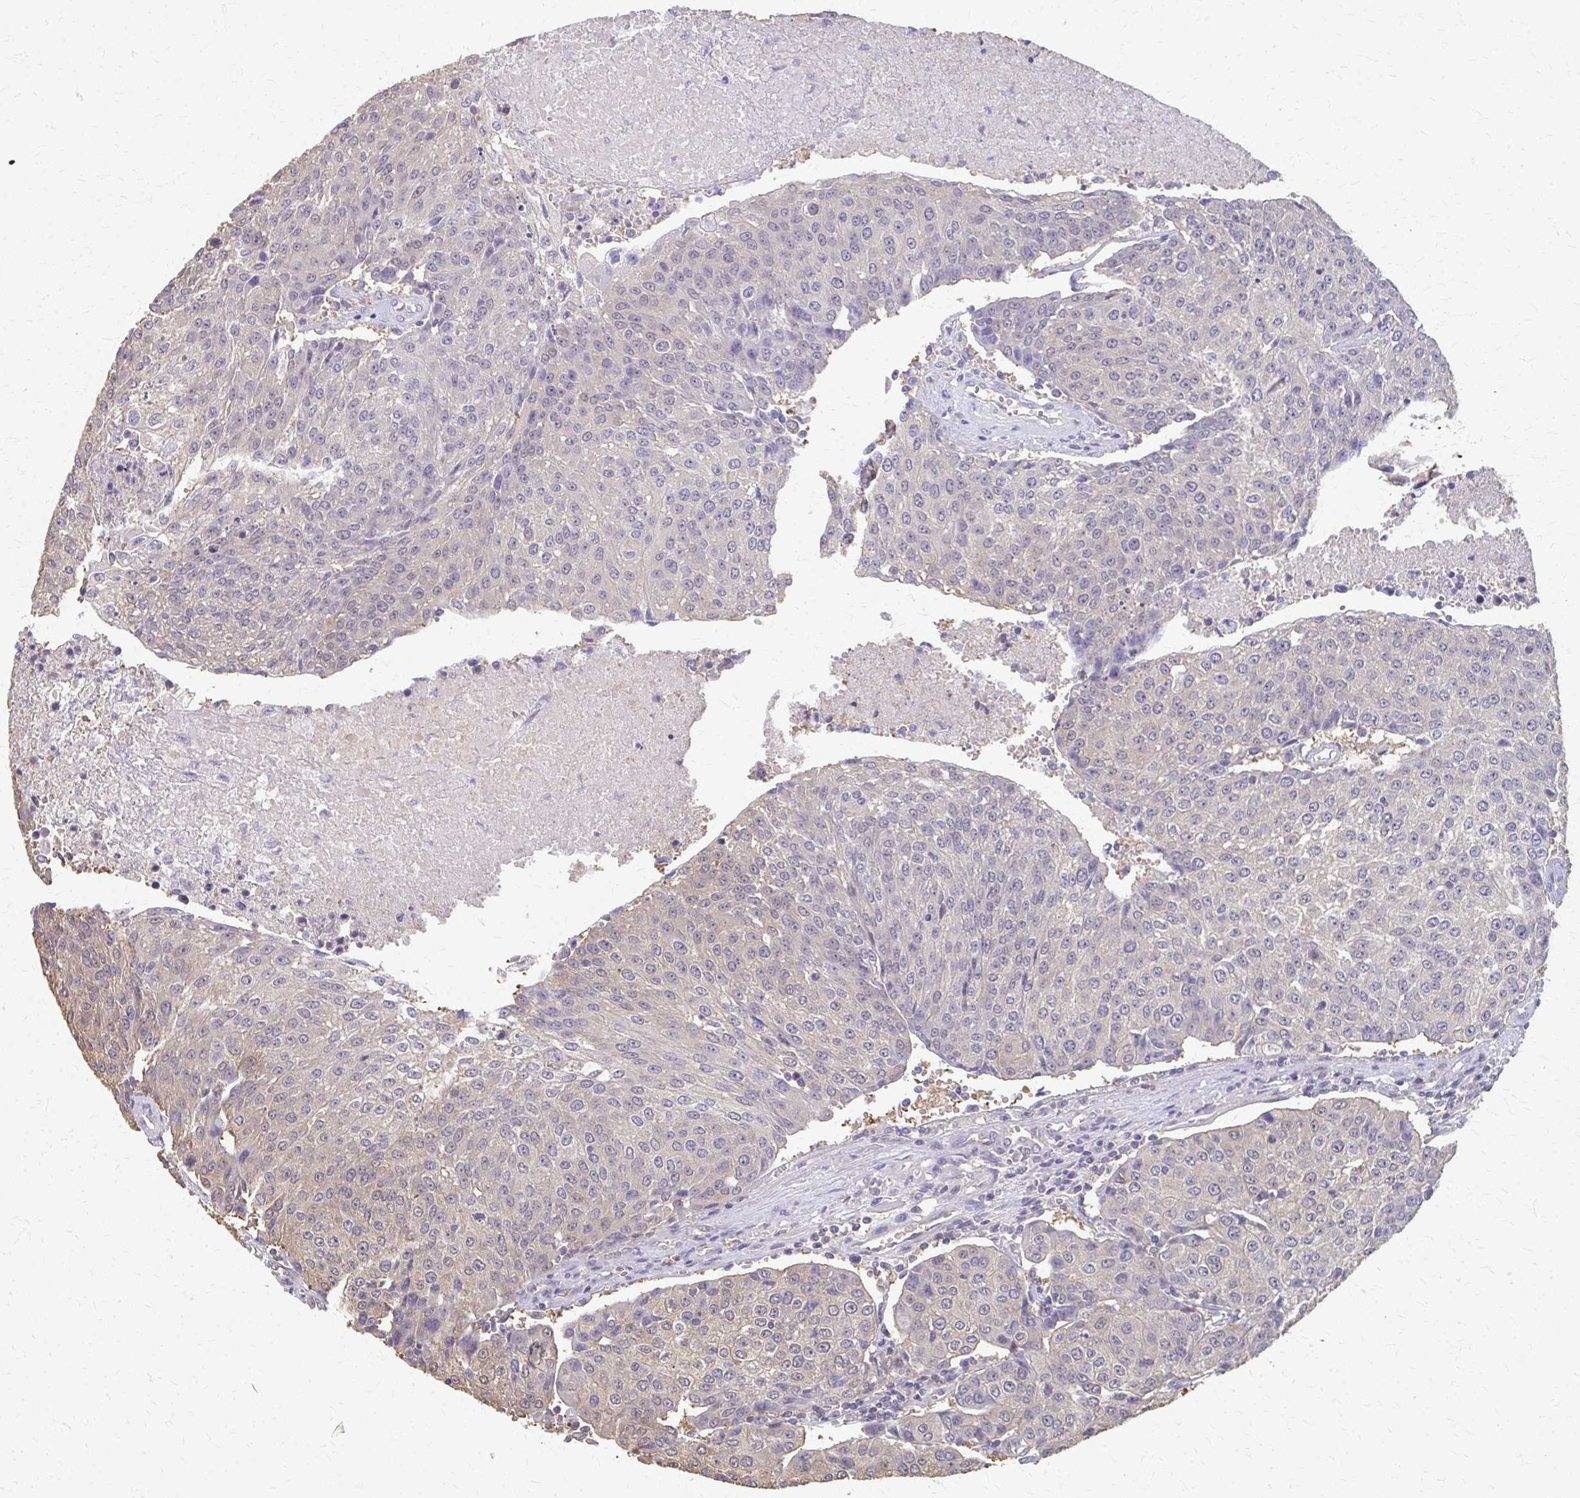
{"staining": {"intensity": "negative", "quantity": "none", "location": "none"}, "tissue": "urothelial cancer", "cell_type": "Tumor cells", "image_type": "cancer", "snomed": [{"axis": "morphology", "description": "Urothelial carcinoma, High grade"}, {"axis": "topography", "description": "Urinary bladder"}], "caption": "This image is of urothelial cancer stained with immunohistochemistry (IHC) to label a protein in brown with the nuclei are counter-stained blue. There is no positivity in tumor cells.", "gene": "RABGAP1L", "patient": {"sex": "female", "age": 85}}